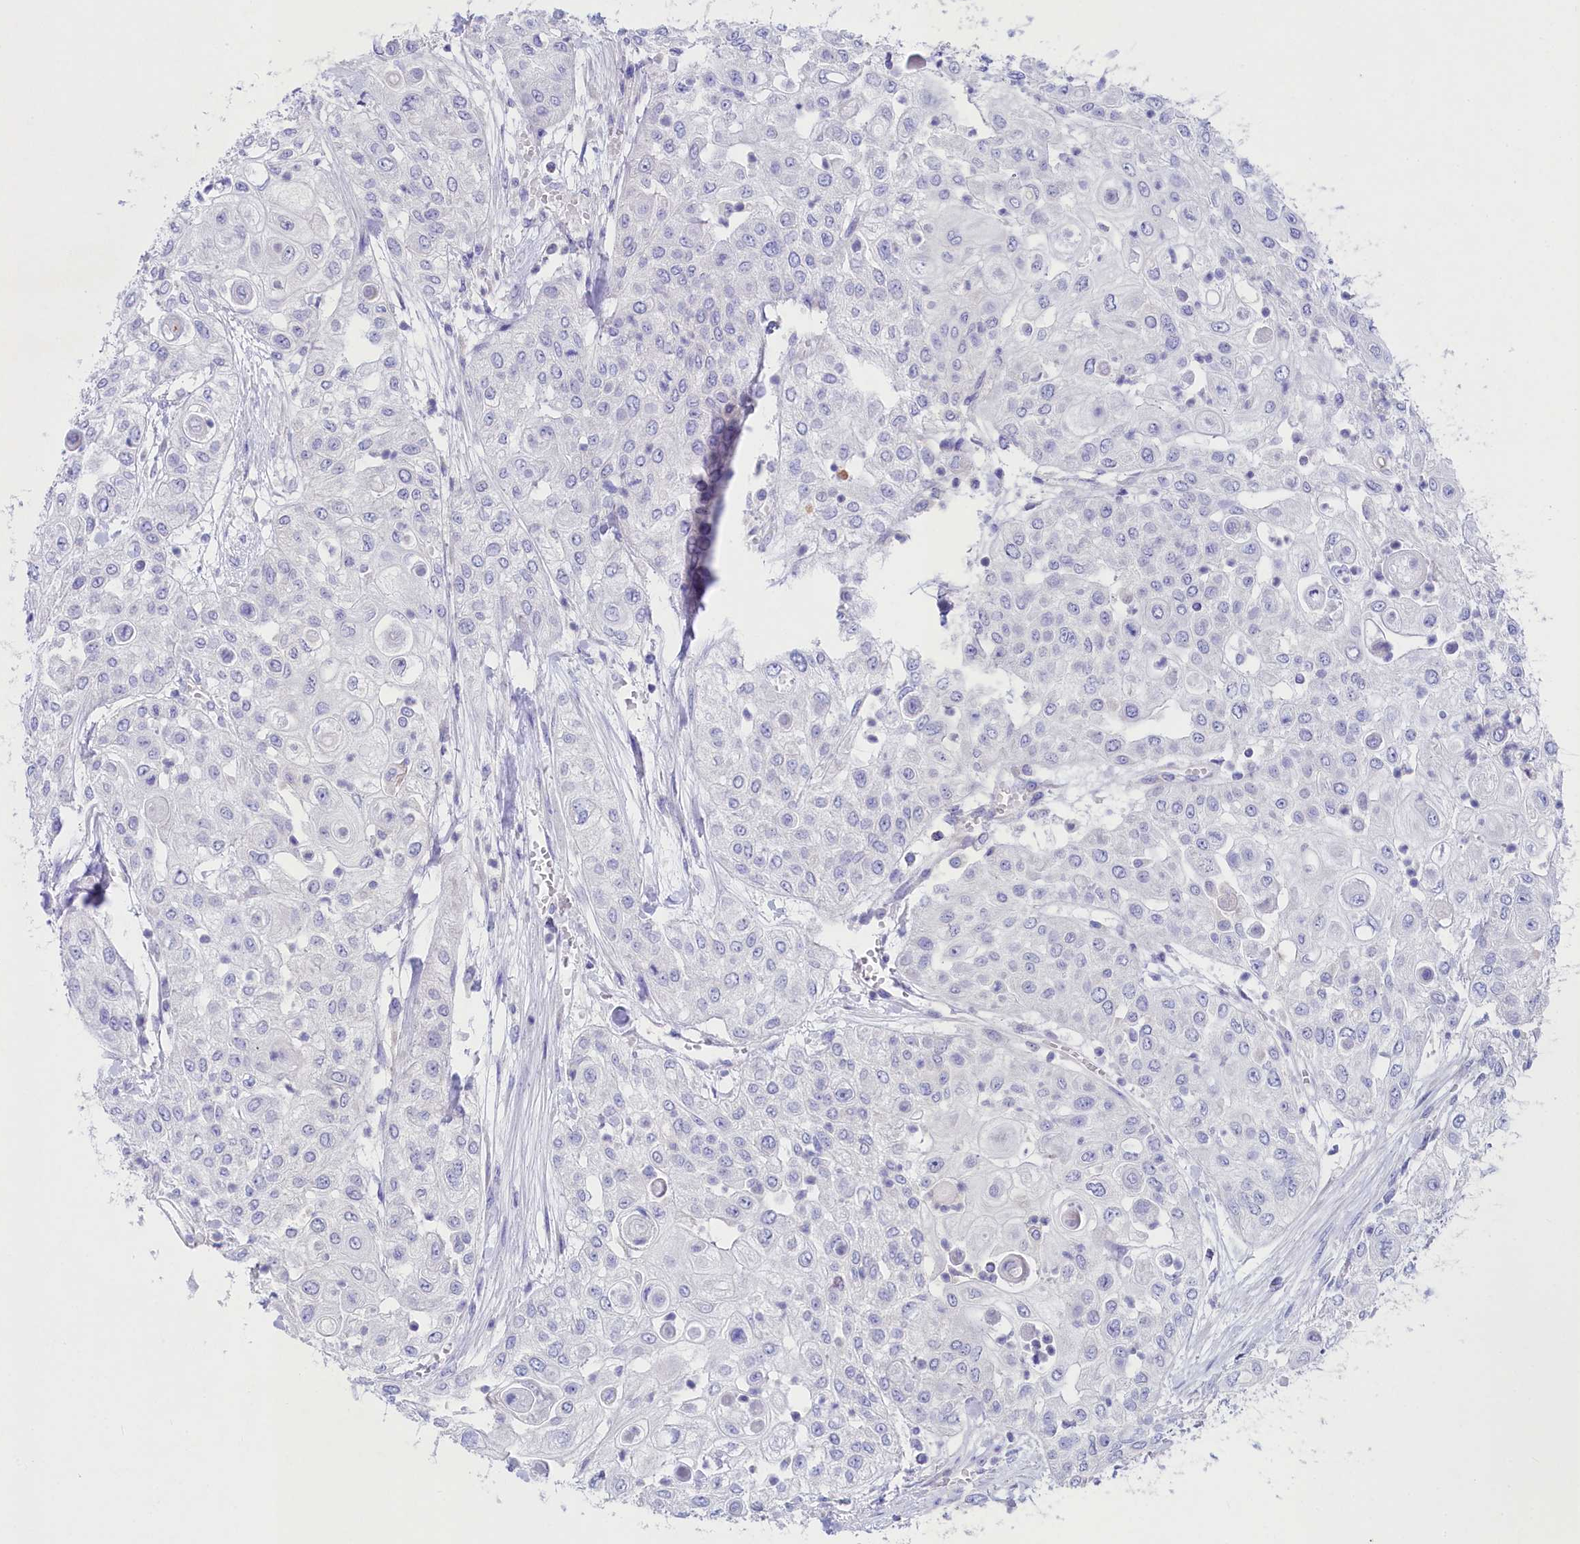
{"staining": {"intensity": "negative", "quantity": "none", "location": "none"}, "tissue": "urothelial cancer", "cell_type": "Tumor cells", "image_type": "cancer", "snomed": [{"axis": "morphology", "description": "Urothelial carcinoma, High grade"}, {"axis": "topography", "description": "Urinary bladder"}], "caption": "Urothelial cancer was stained to show a protein in brown. There is no significant positivity in tumor cells.", "gene": "VPS26B", "patient": {"sex": "female", "age": 79}}